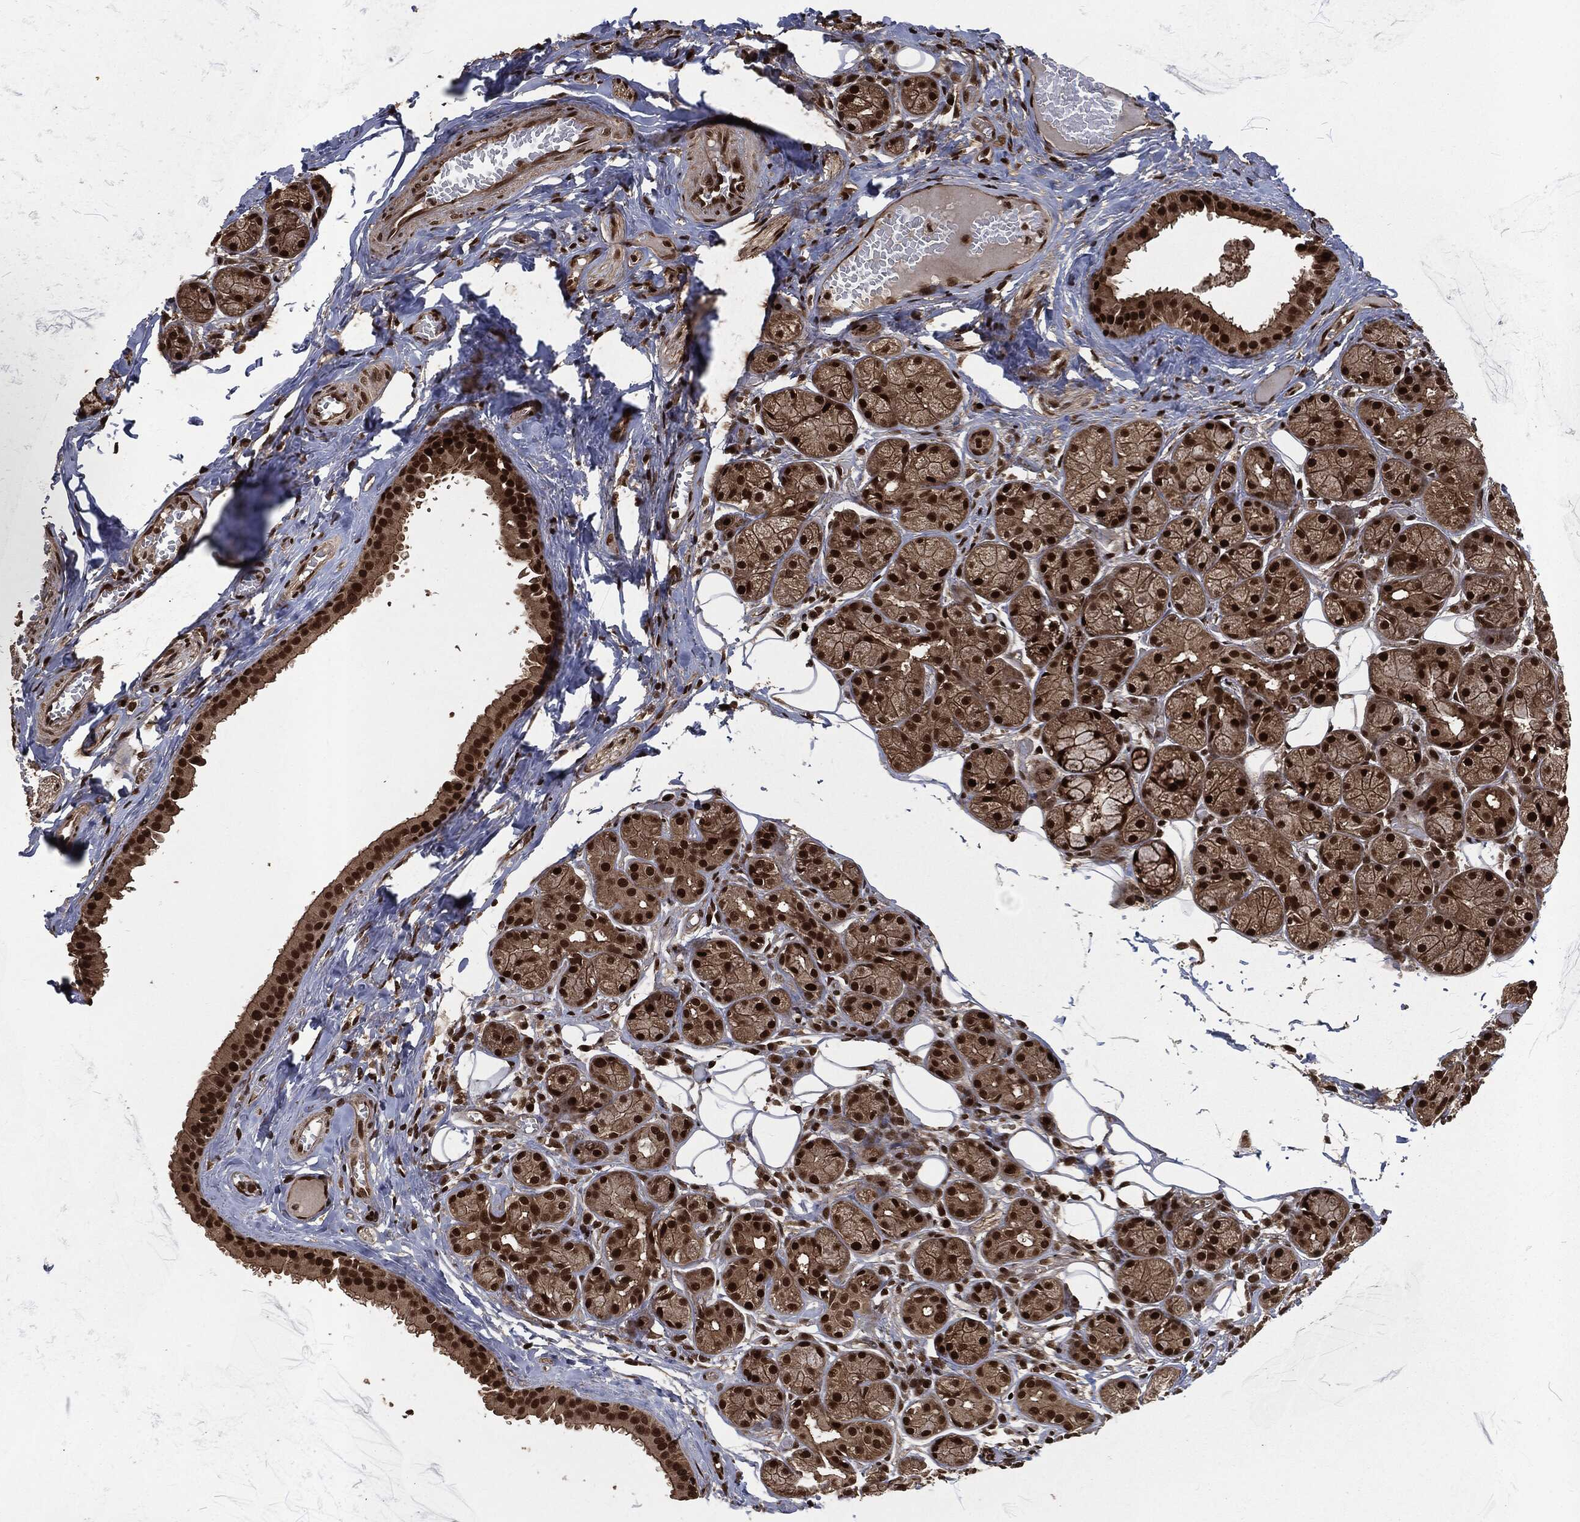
{"staining": {"intensity": "strong", "quantity": ">75%", "location": "nuclear"}, "tissue": "salivary gland", "cell_type": "Glandular cells", "image_type": "normal", "snomed": [{"axis": "morphology", "description": "Normal tissue, NOS"}, {"axis": "topography", "description": "Salivary gland"}], "caption": "Salivary gland stained with immunohistochemistry demonstrates strong nuclear positivity in approximately >75% of glandular cells.", "gene": "NGRN", "patient": {"sex": "male", "age": 71}}